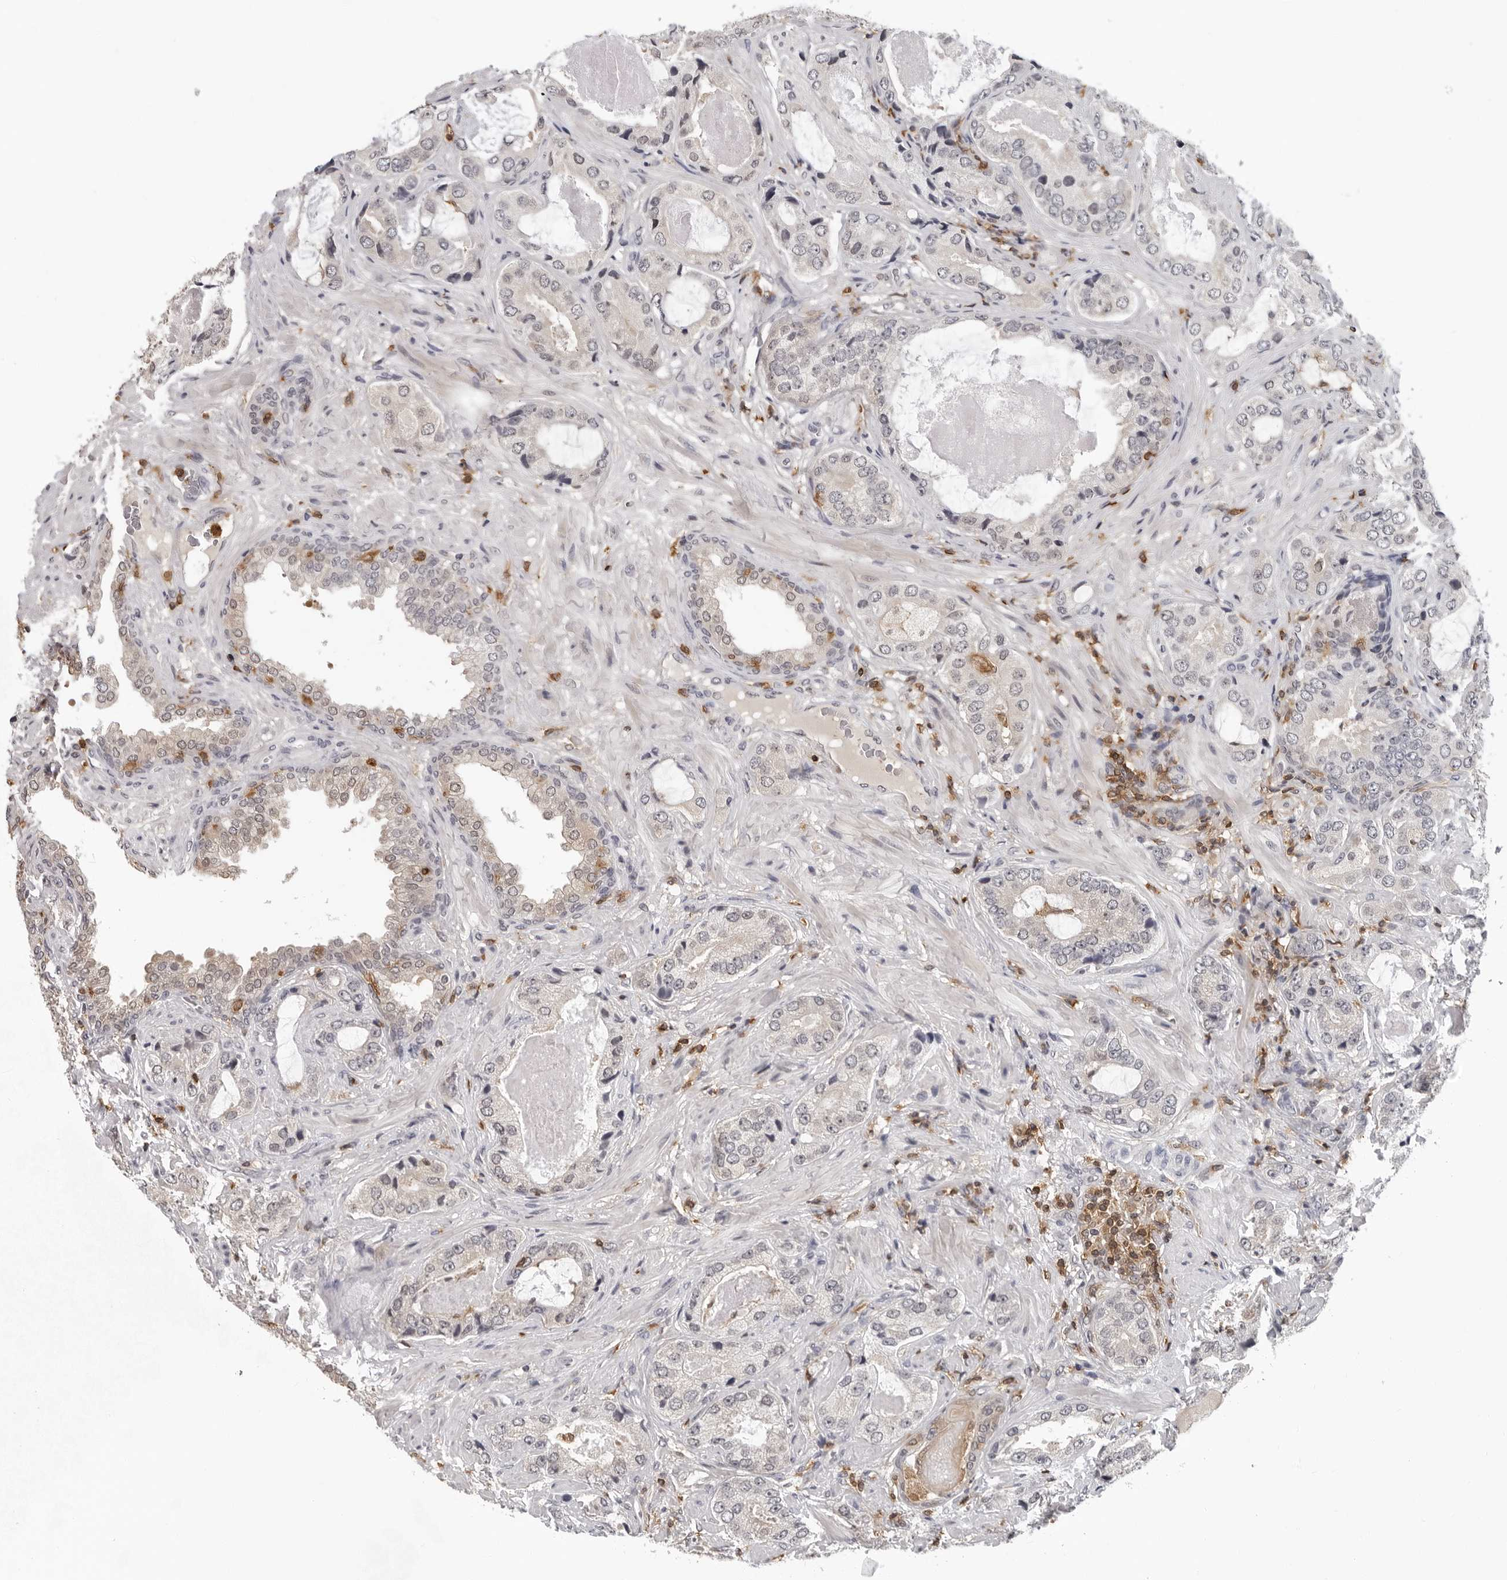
{"staining": {"intensity": "negative", "quantity": "none", "location": "none"}, "tissue": "prostate cancer", "cell_type": "Tumor cells", "image_type": "cancer", "snomed": [{"axis": "morphology", "description": "Normal tissue, NOS"}, {"axis": "morphology", "description": "Adenocarcinoma, High grade"}, {"axis": "topography", "description": "Prostate"}, {"axis": "topography", "description": "Peripheral nerve tissue"}], "caption": "DAB immunohistochemical staining of human prostate cancer (high-grade adenocarcinoma) shows no significant expression in tumor cells.", "gene": "HSPH1", "patient": {"sex": "male", "age": 59}}